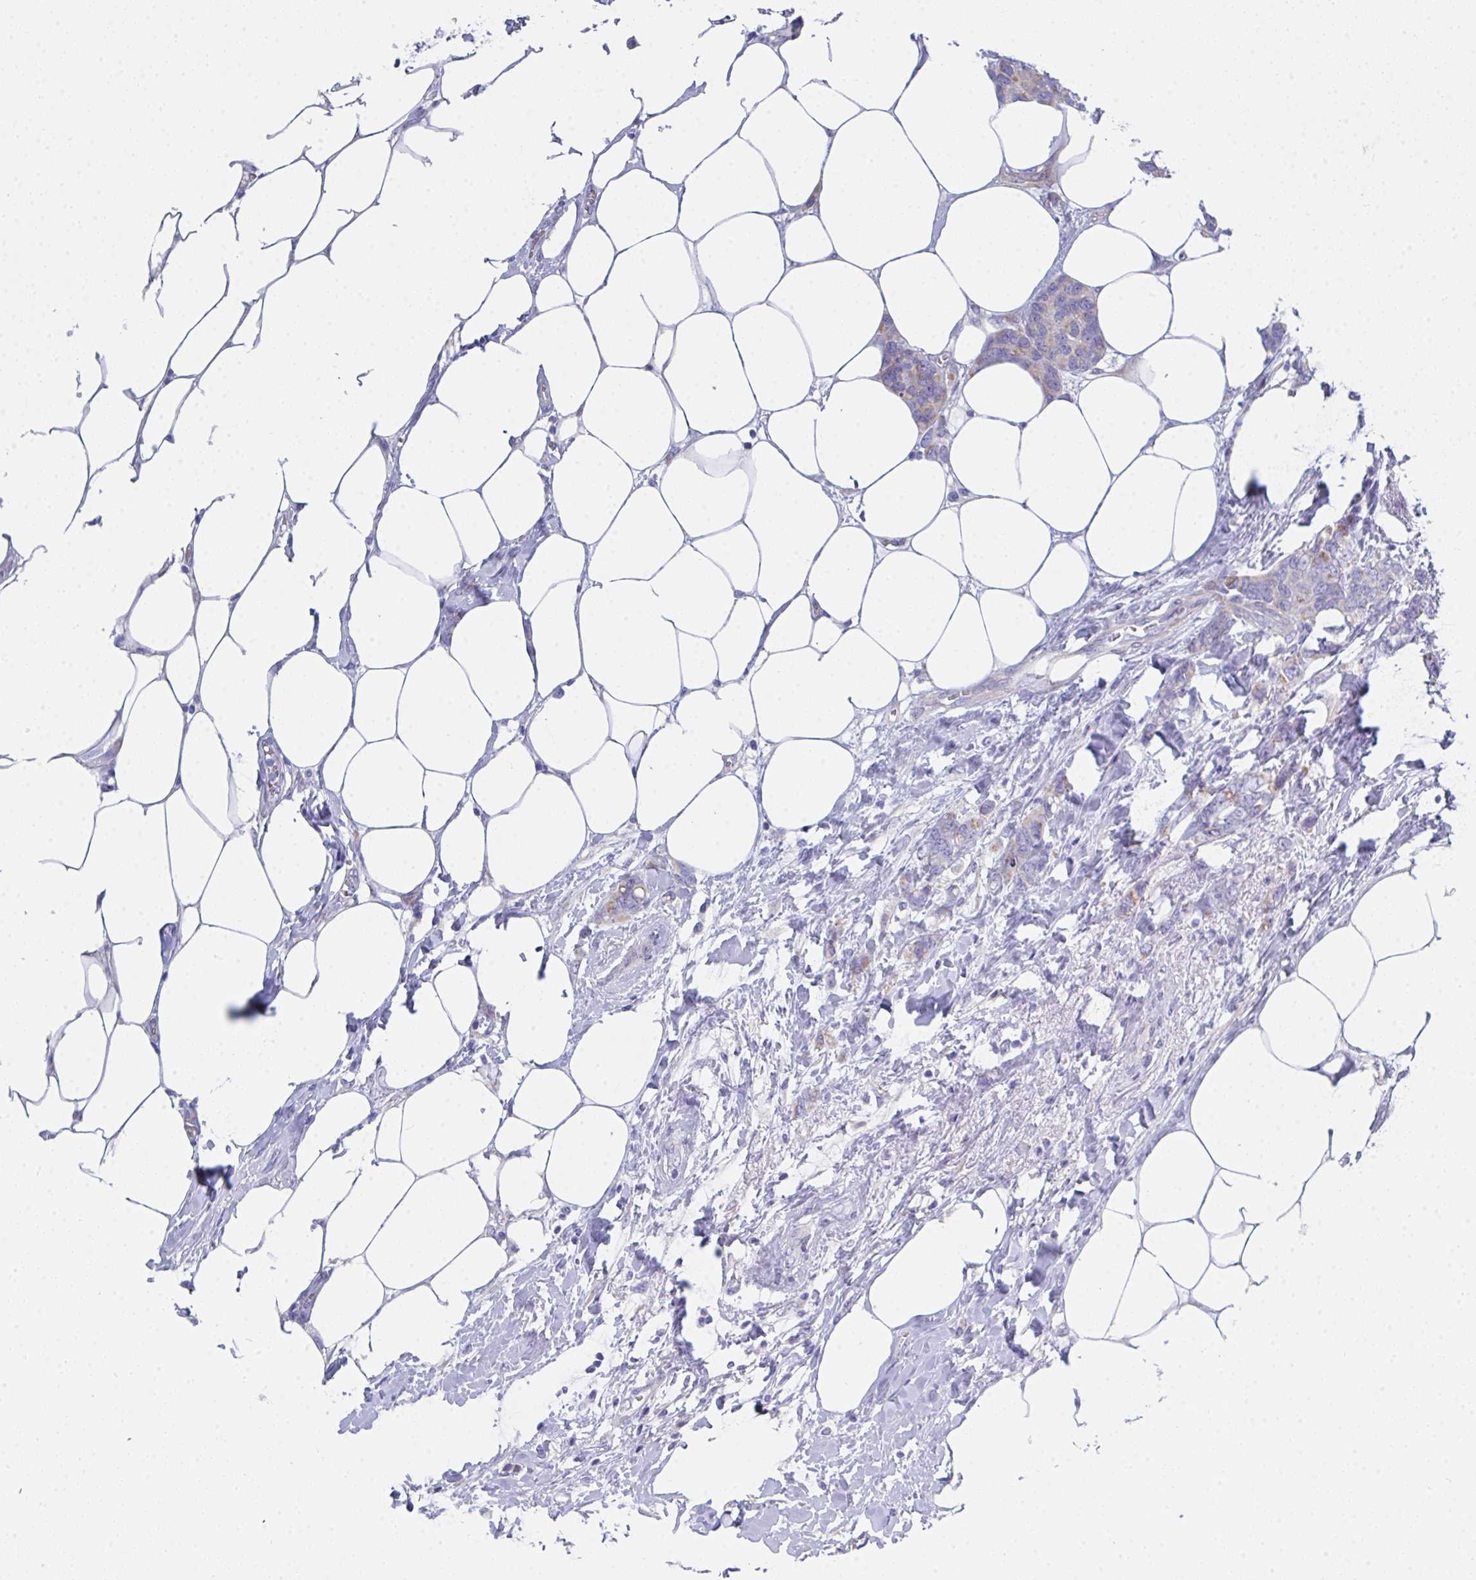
{"staining": {"intensity": "weak", "quantity": "<25%", "location": "cytoplasmic/membranous"}, "tissue": "breast cancer", "cell_type": "Tumor cells", "image_type": "cancer", "snomed": [{"axis": "morphology", "description": "Lobular carcinoma"}, {"axis": "topography", "description": "Breast"}], "caption": "Immunohistochemical staining of human breast cancer (lobular carcinoma) displays no significant positivity in tumor cells.", "gene": "FBXO47", "patient": {"sex": "female", "age": 91}}